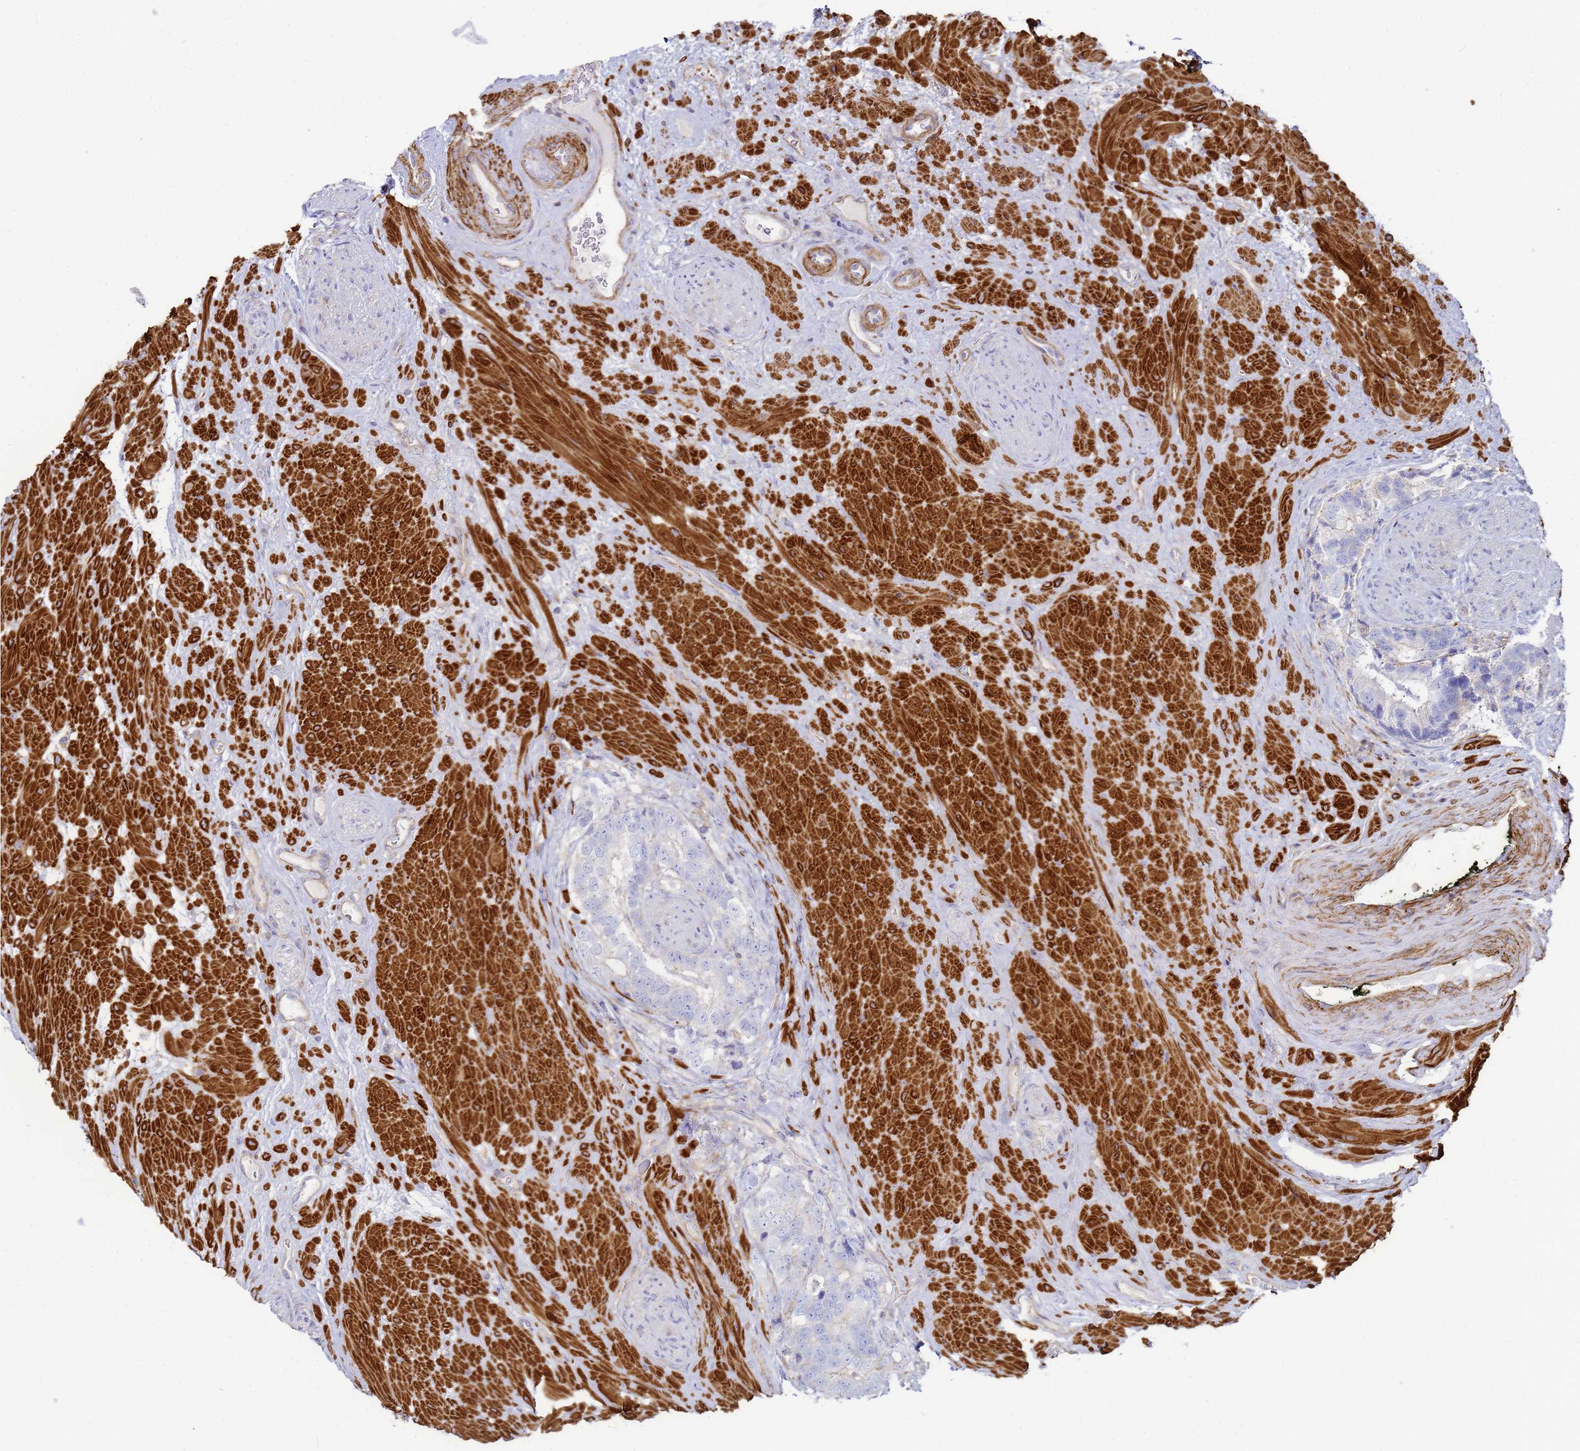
{"staining": {"intensity": "negative", "quantity": "none", "location": "none"}, "tissue": "prostate cancer", "cell_type": "Tumor cells", "image_type": "cancer", "snomed": [{"axis": "morphology", "description": "Adenocarcinoma, High grade"}, {"axis": "topography", "description": "Prostate"}], "caption": "Immunohistochemistry (IHC) of prostate cancer demonstrates no positivity in tumor cells.", "gene": "ACTB", "patient": {"sex": "male", "age": 74}}